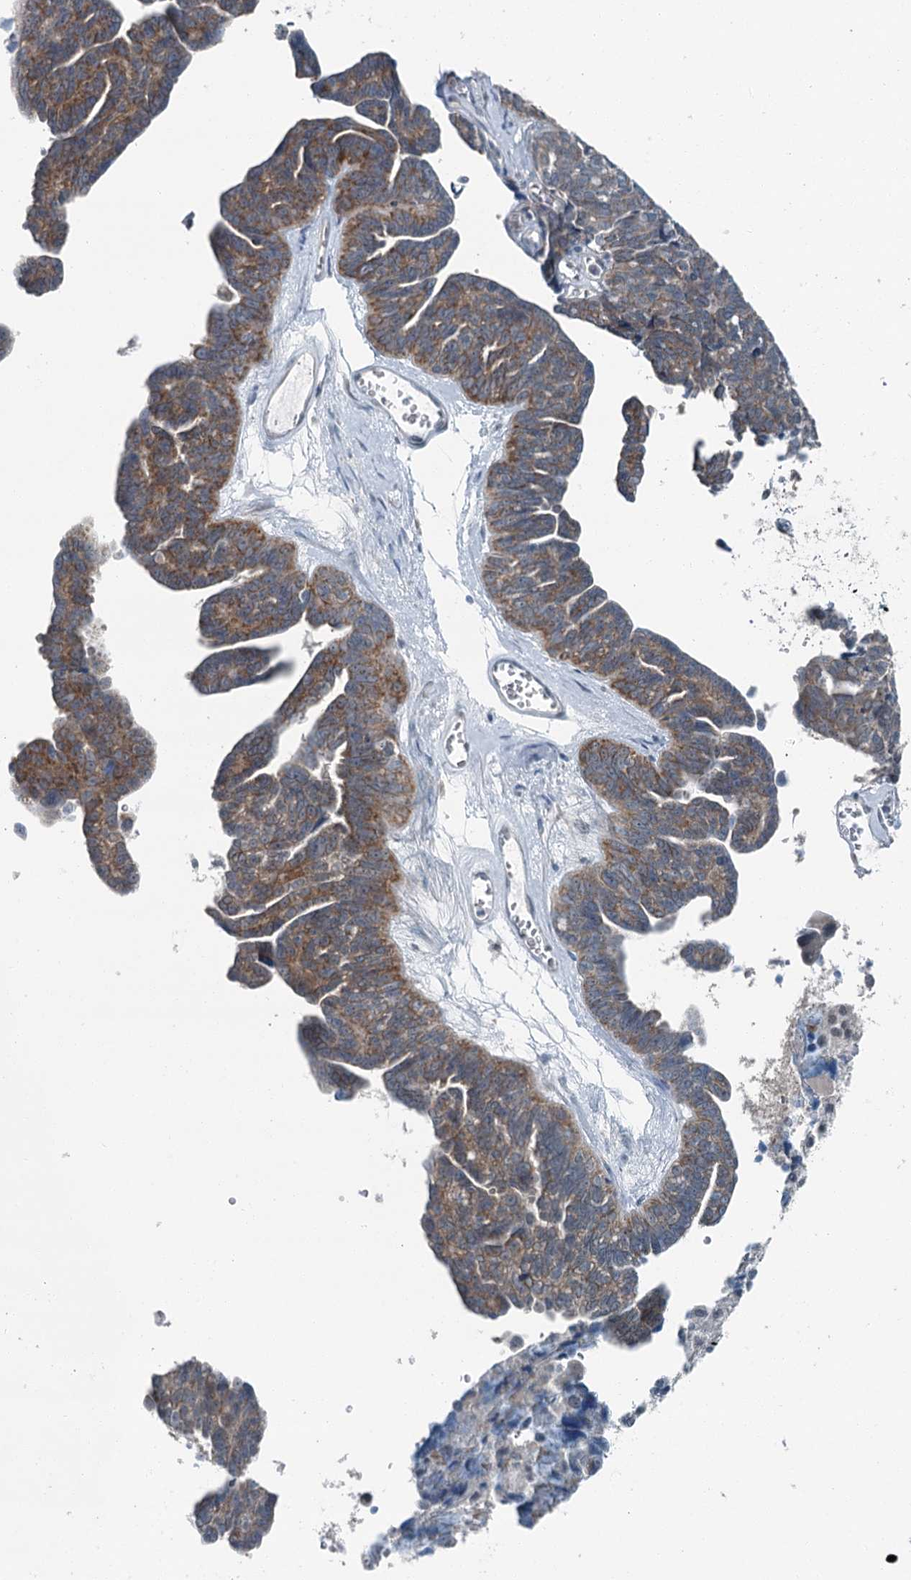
{"staining": {"intensity": "moderate", "quantity": ">75%", "location": "cytoplasmic/membranous"}, "tissue": "ovarian cancer", "cell_type": "Tumor cells", "image_type": "cancer", "snomed": [{"axis": "morphology", "description": "Cystadenocarcinoma, serous, NOS"}, {"axis": "topography", "description": "Ovary"}], "caption": "This is an image of IHC staining of serous cystadenocarcinoma (ovarian), which shows moderate expression in the cytoplasmic/membranous of tumor cells.", "gene": "WAPL", "patient": {"sex": "female", "age": 79}}